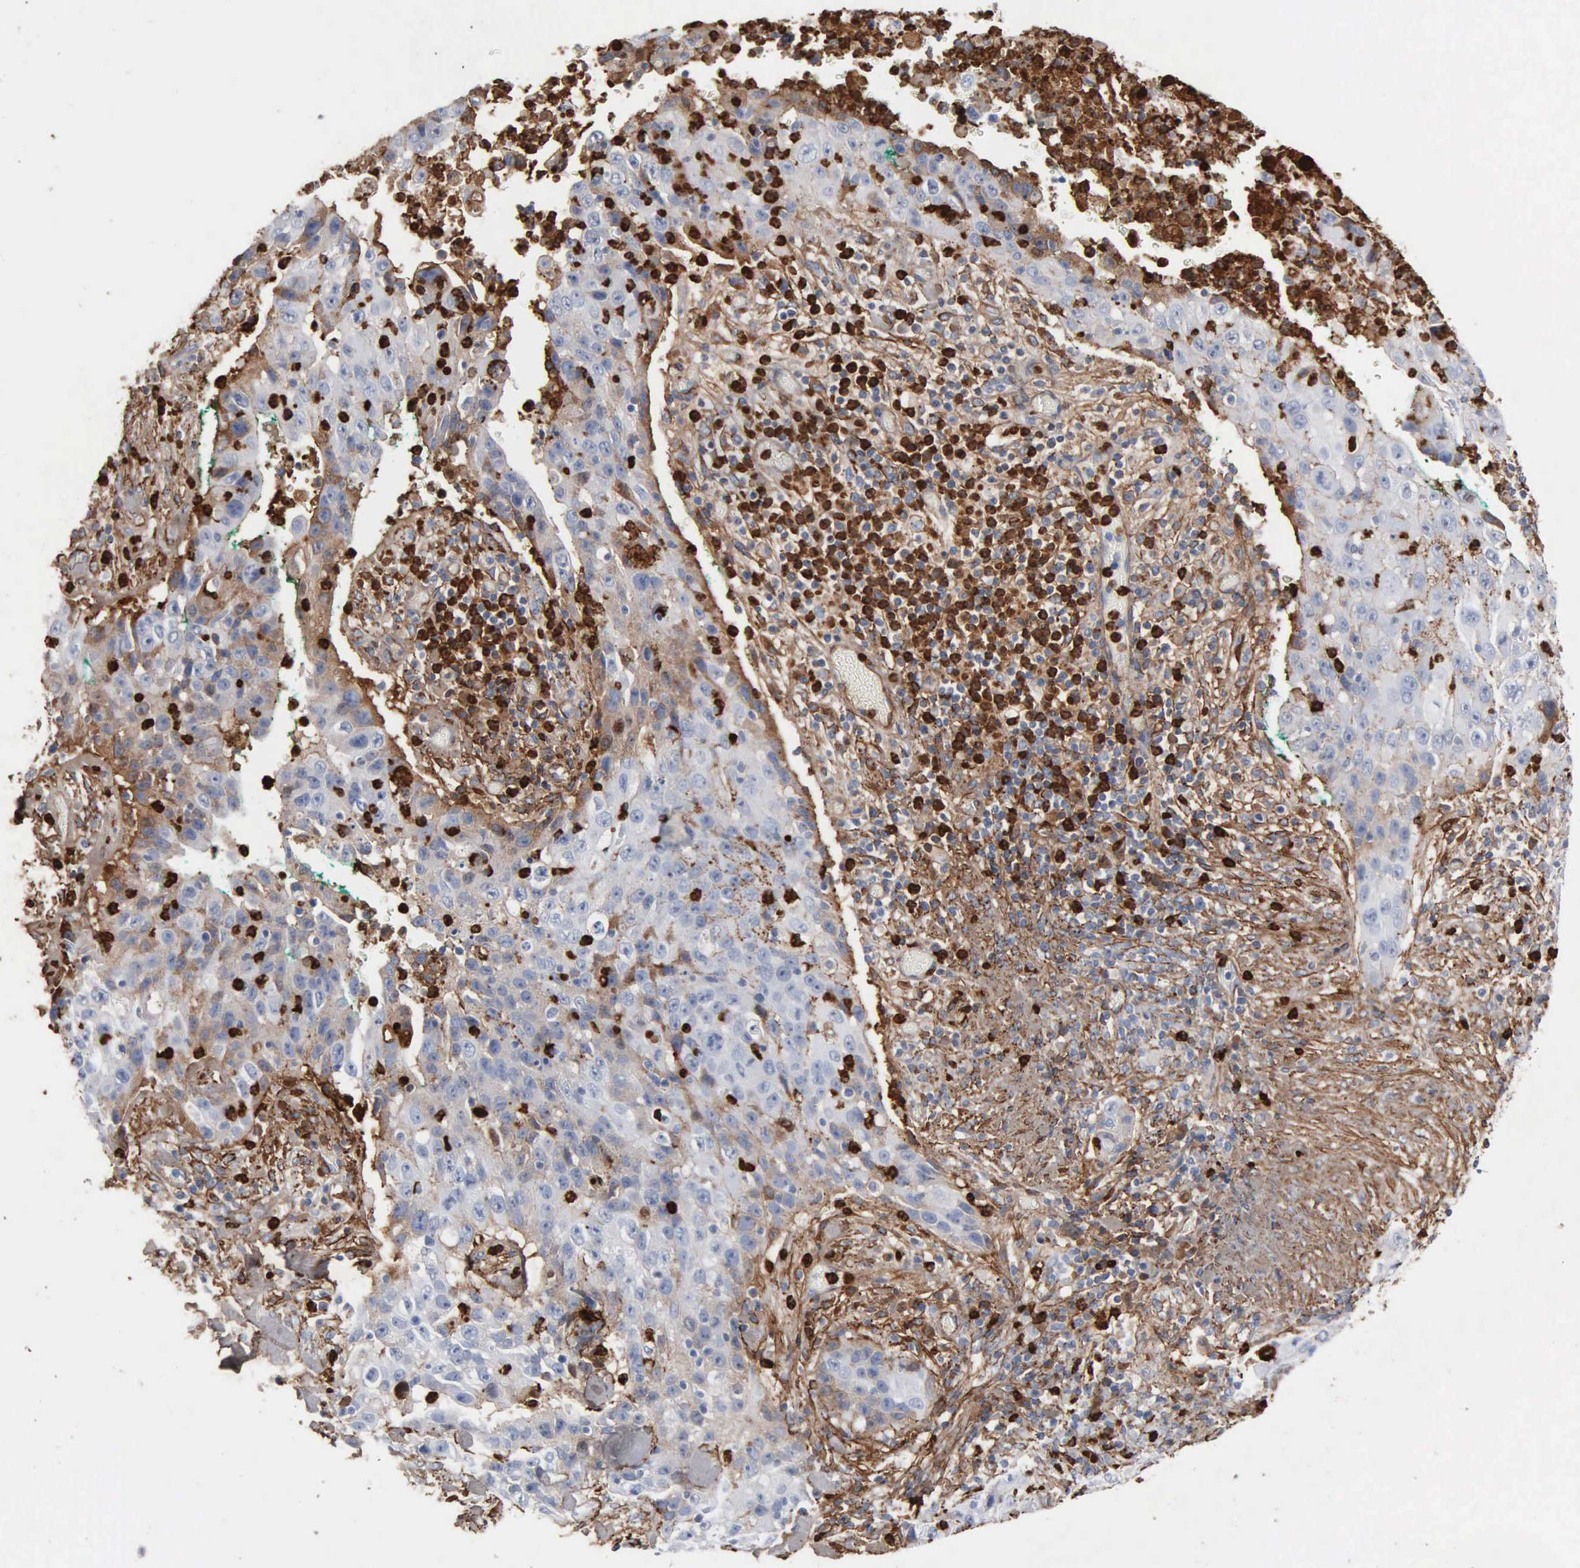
{"staining": {"intensity": "weak", "quantity": "<25%", "location": "cytoplasmic/membranous"}, "tissue": "lung cancer", "cell_type": "Tumor cells", "image_type": "cancer", "snomed": [{"axis": "morphology", "description": "Squamous cell carcinoma, NOS"}, {"axis": "topography", "description": "Lung"}], "caption": "Photomicrograph shows no significant protein positivity in tumor cells of lung cancer (squamous cell carcinoma). (DAB (3,3'-diaminobenzidine) IHC with hematoxylin counter stain).", "gene": "FN1", "patient": {"sex": "male", "age": 64}}